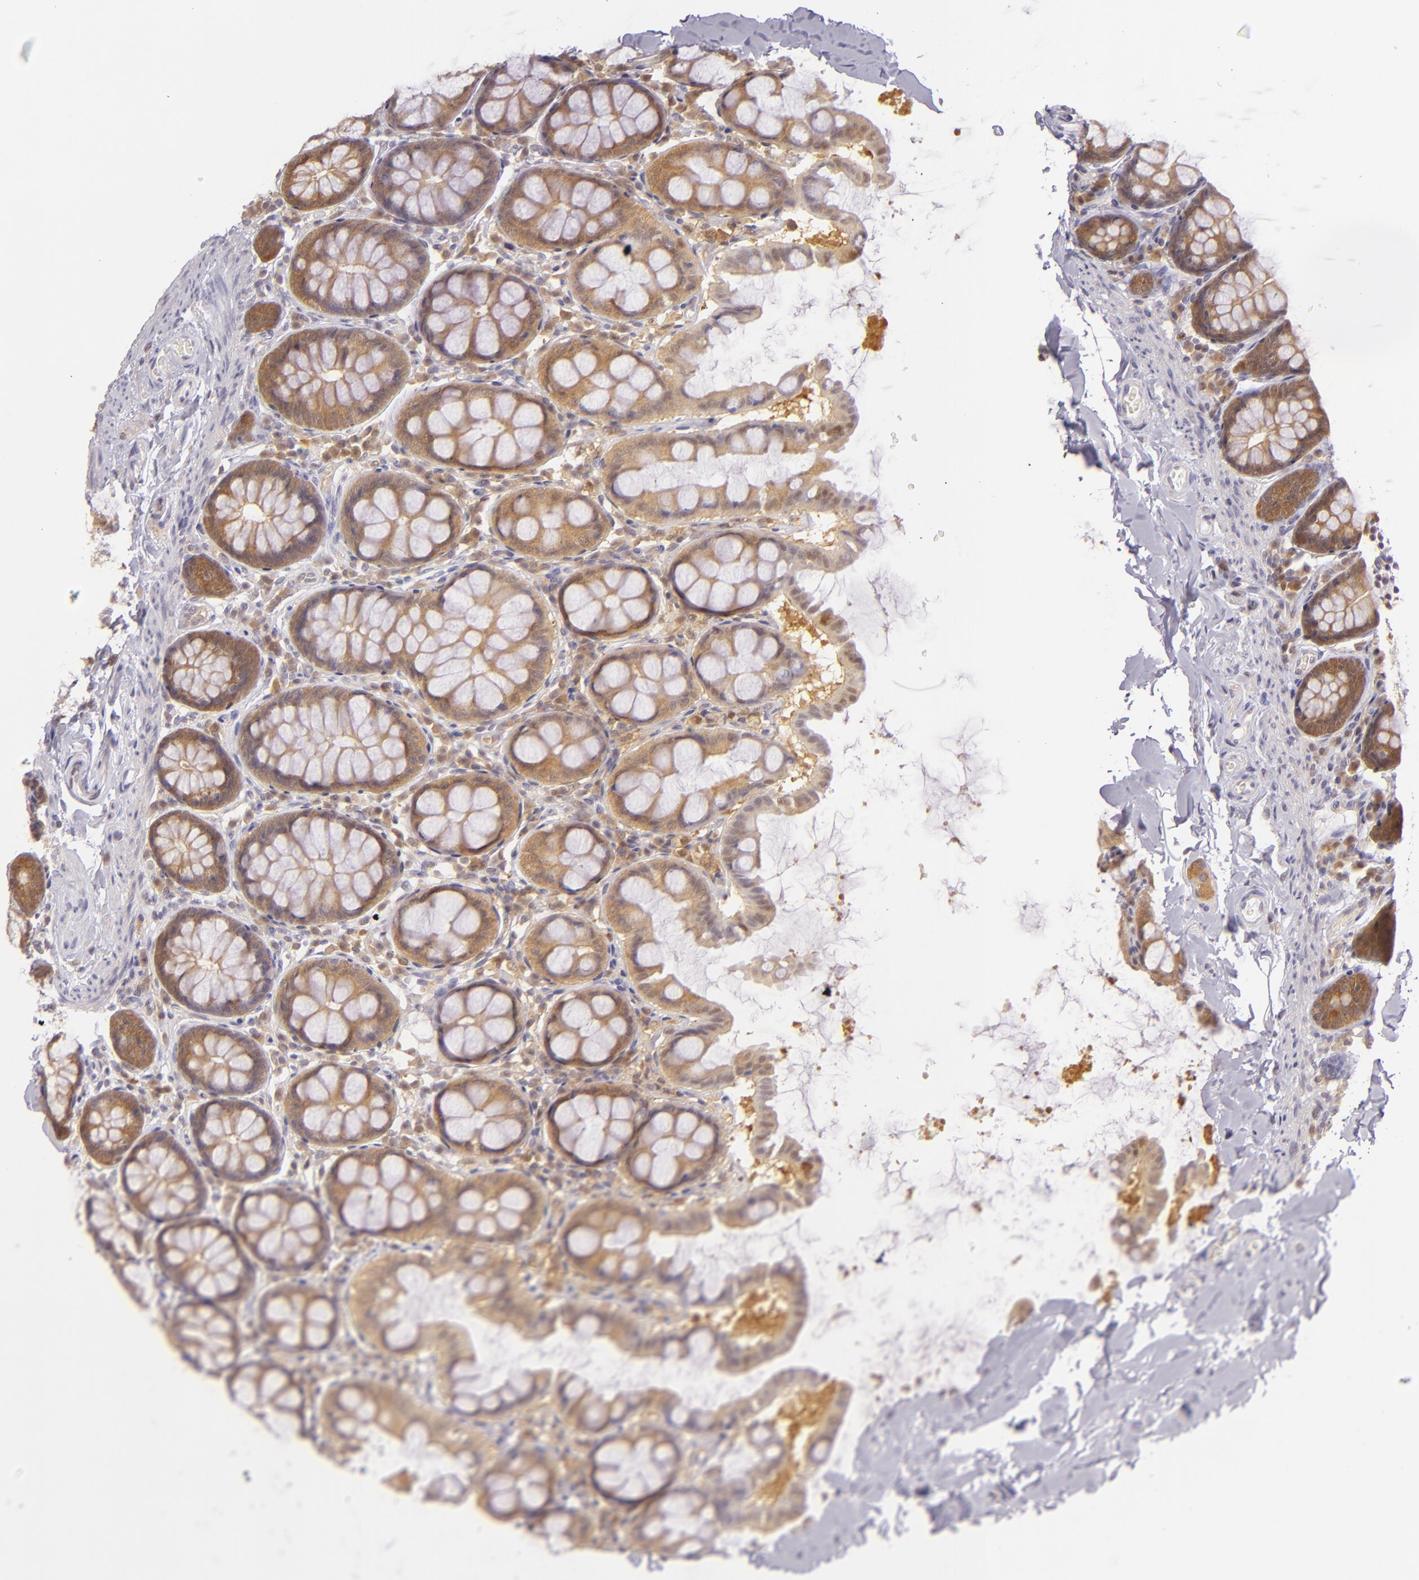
{"staining": {"intensity": "negative", "quantity": "none", "location": "none"}, "tissue": "colon", "cell_type": "Endothelial cells", "image_type": "normal", "snomed": [{"axis": "morphology", "description": "Normal tissue, NOS"}, {"axis": "topography", "description": "Colon"}], "caption": "Immunohistochemical staining of benign human colon shows no significant positivity in endothelial cells. The staining is performed using DAB (3,3'-diaminobenzidine) brown chromogen with nuclei counter-stained in using hematoxylin.", "gene": "HSPH1", "patient": {"sex": "female", "age": 61}}